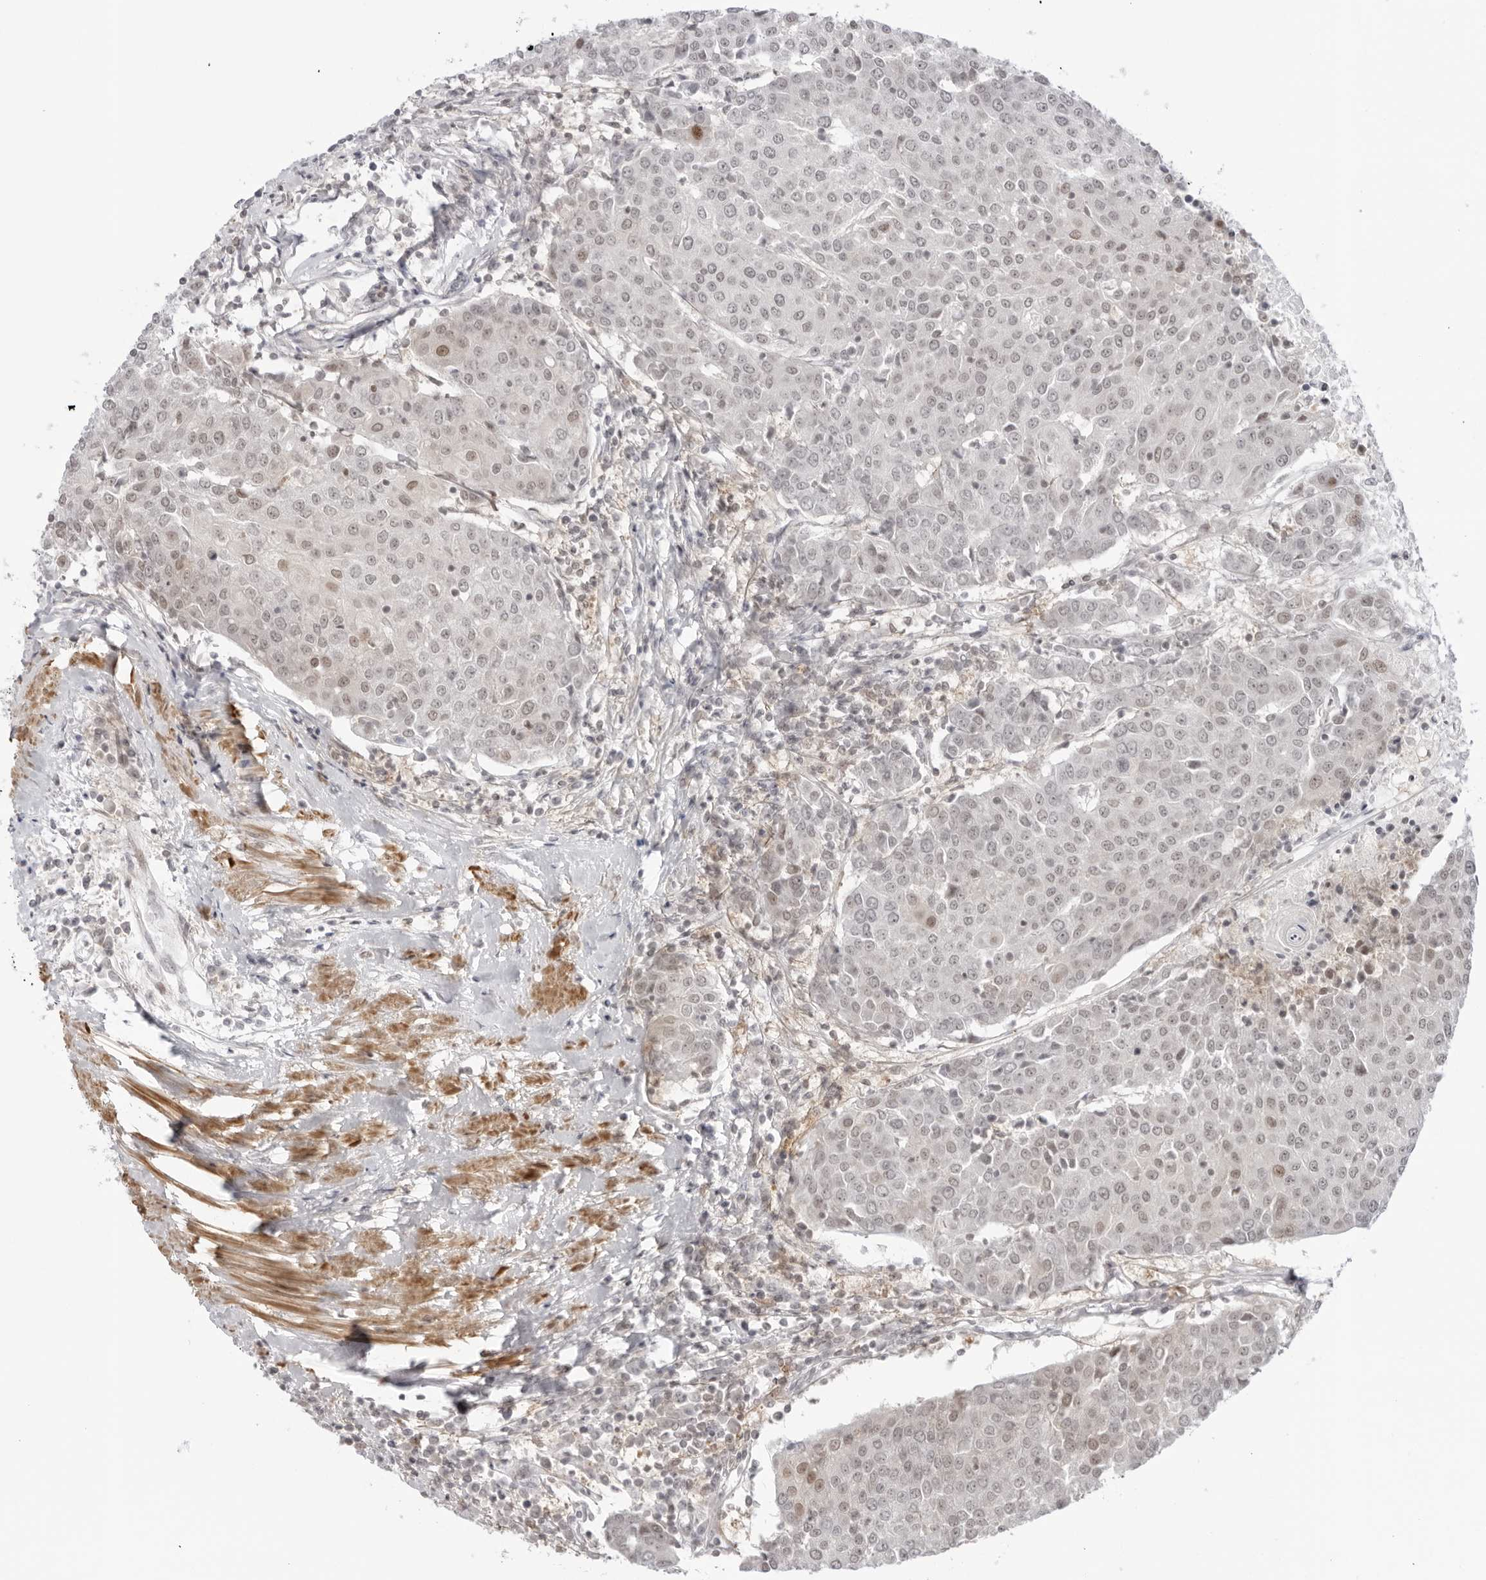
{"staining": {"intensity": "weak", "quantity": "<25%", "location": "nuclear"}, "tissue": "urothelial cancer", "cell_type": "Tumor cells", "image_type": "cancer", "snomed": [{"axis": "morphology", "description": "Urothelial carcinoma, High grade"}, {"axis": "topography", "description": "Urinary bladder"}], "caption": "Urothelial cancer stained for a protein using immunohistochemistry reveals no expression tumor cells.", "gene": "RNF146", "patient": {"sex": "female", "age": 85}}